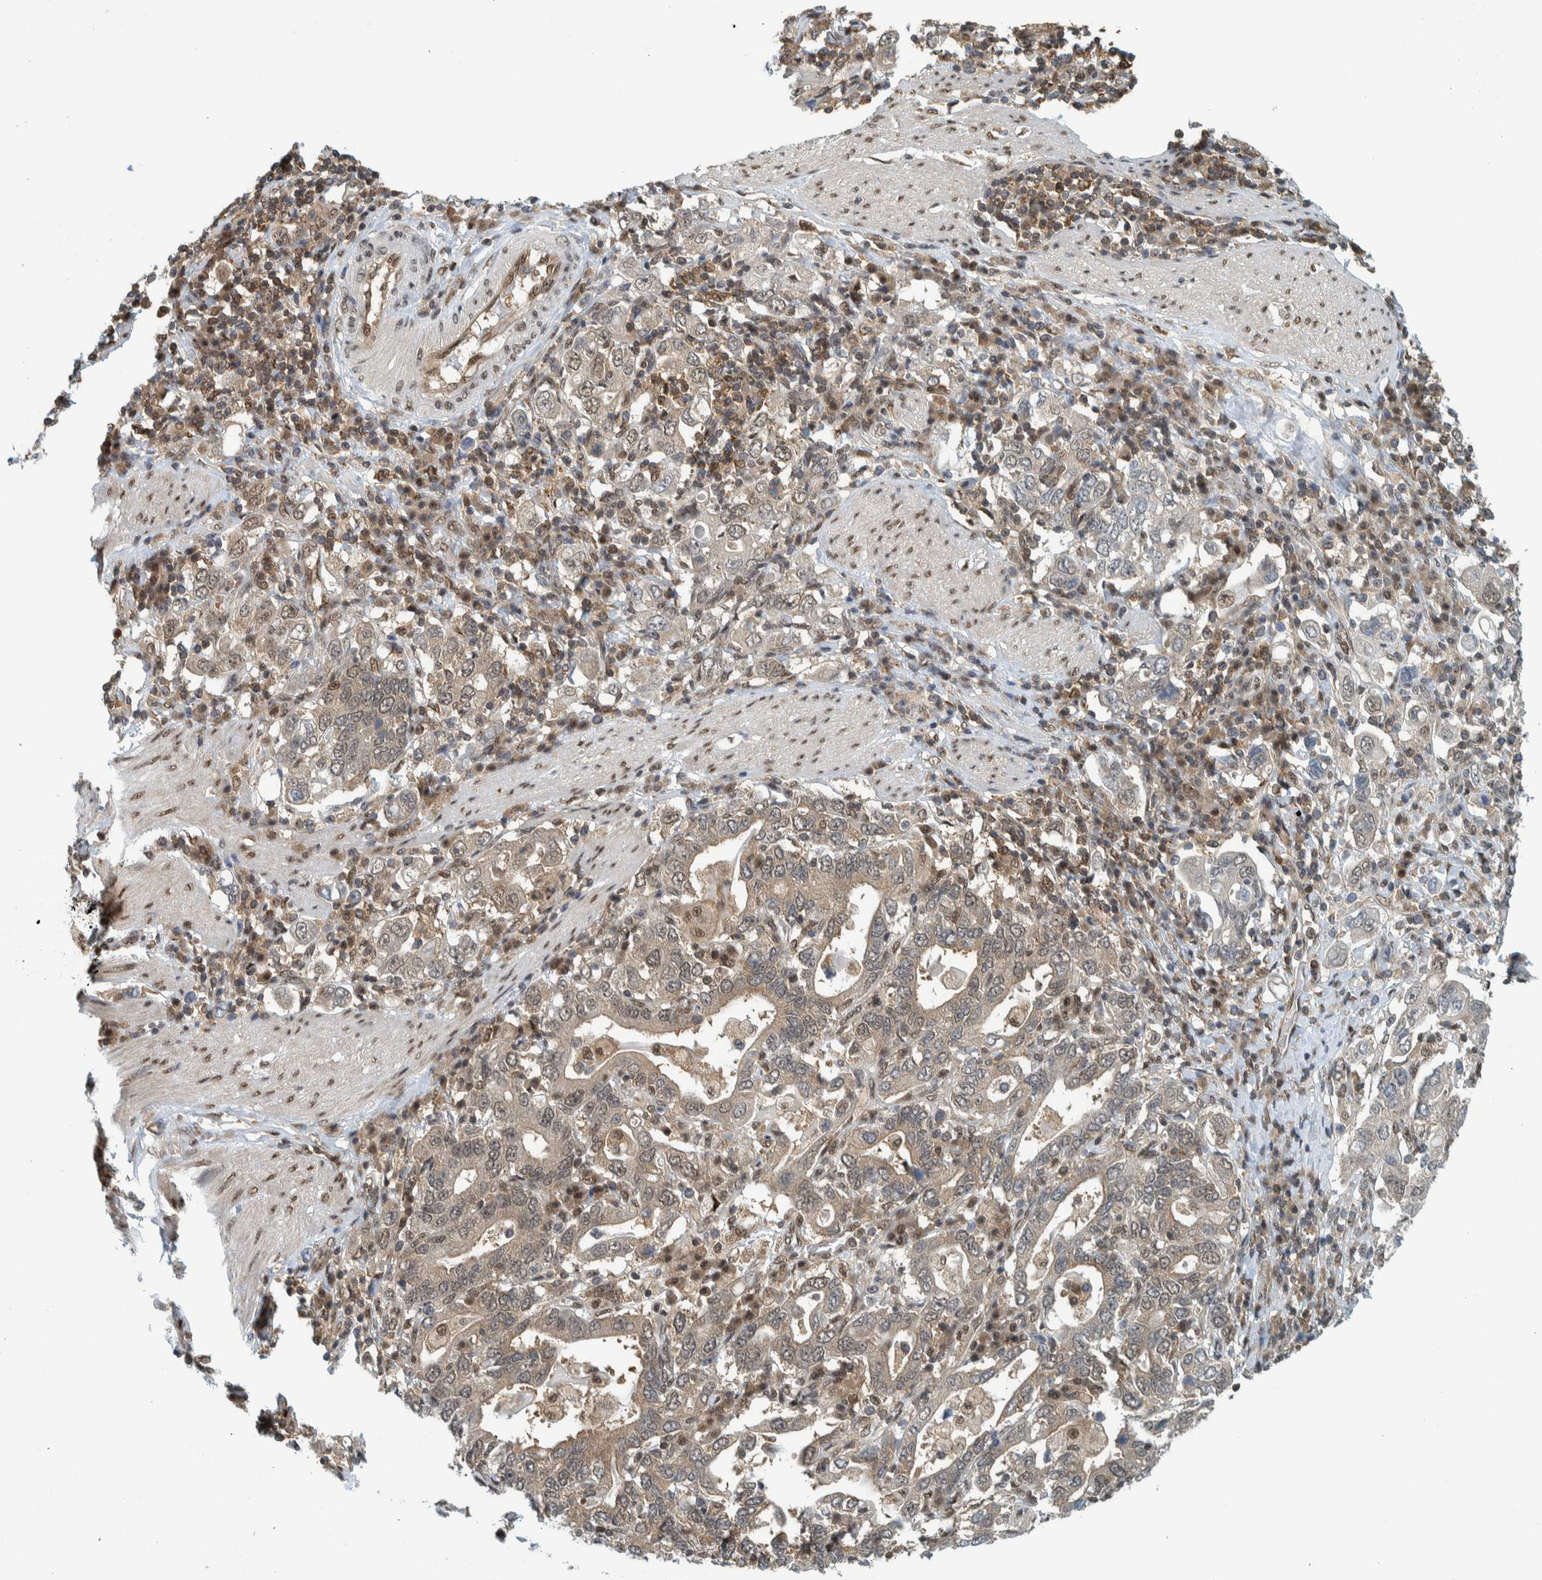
{"staining": {"intensity": "weak", "quantity": "<25%", "location": "cytoplasmic/membranous"}, "tissue": "stomach cancer", "cell_type": "Tumor cells", "image_type": "cancer", "snomed": [{"axis": "morphology", "description": "Adenocarcinoma, NOS"}, {"axis": "topography", "description": "Stomach, upper"}], "caption": "Adenocarcinoma (stomach) stained for a protein using immunohistochemistry shows no staining tumor cells.", "gene": "COPS3", "patient": {"sex": "male", "age": 62}}